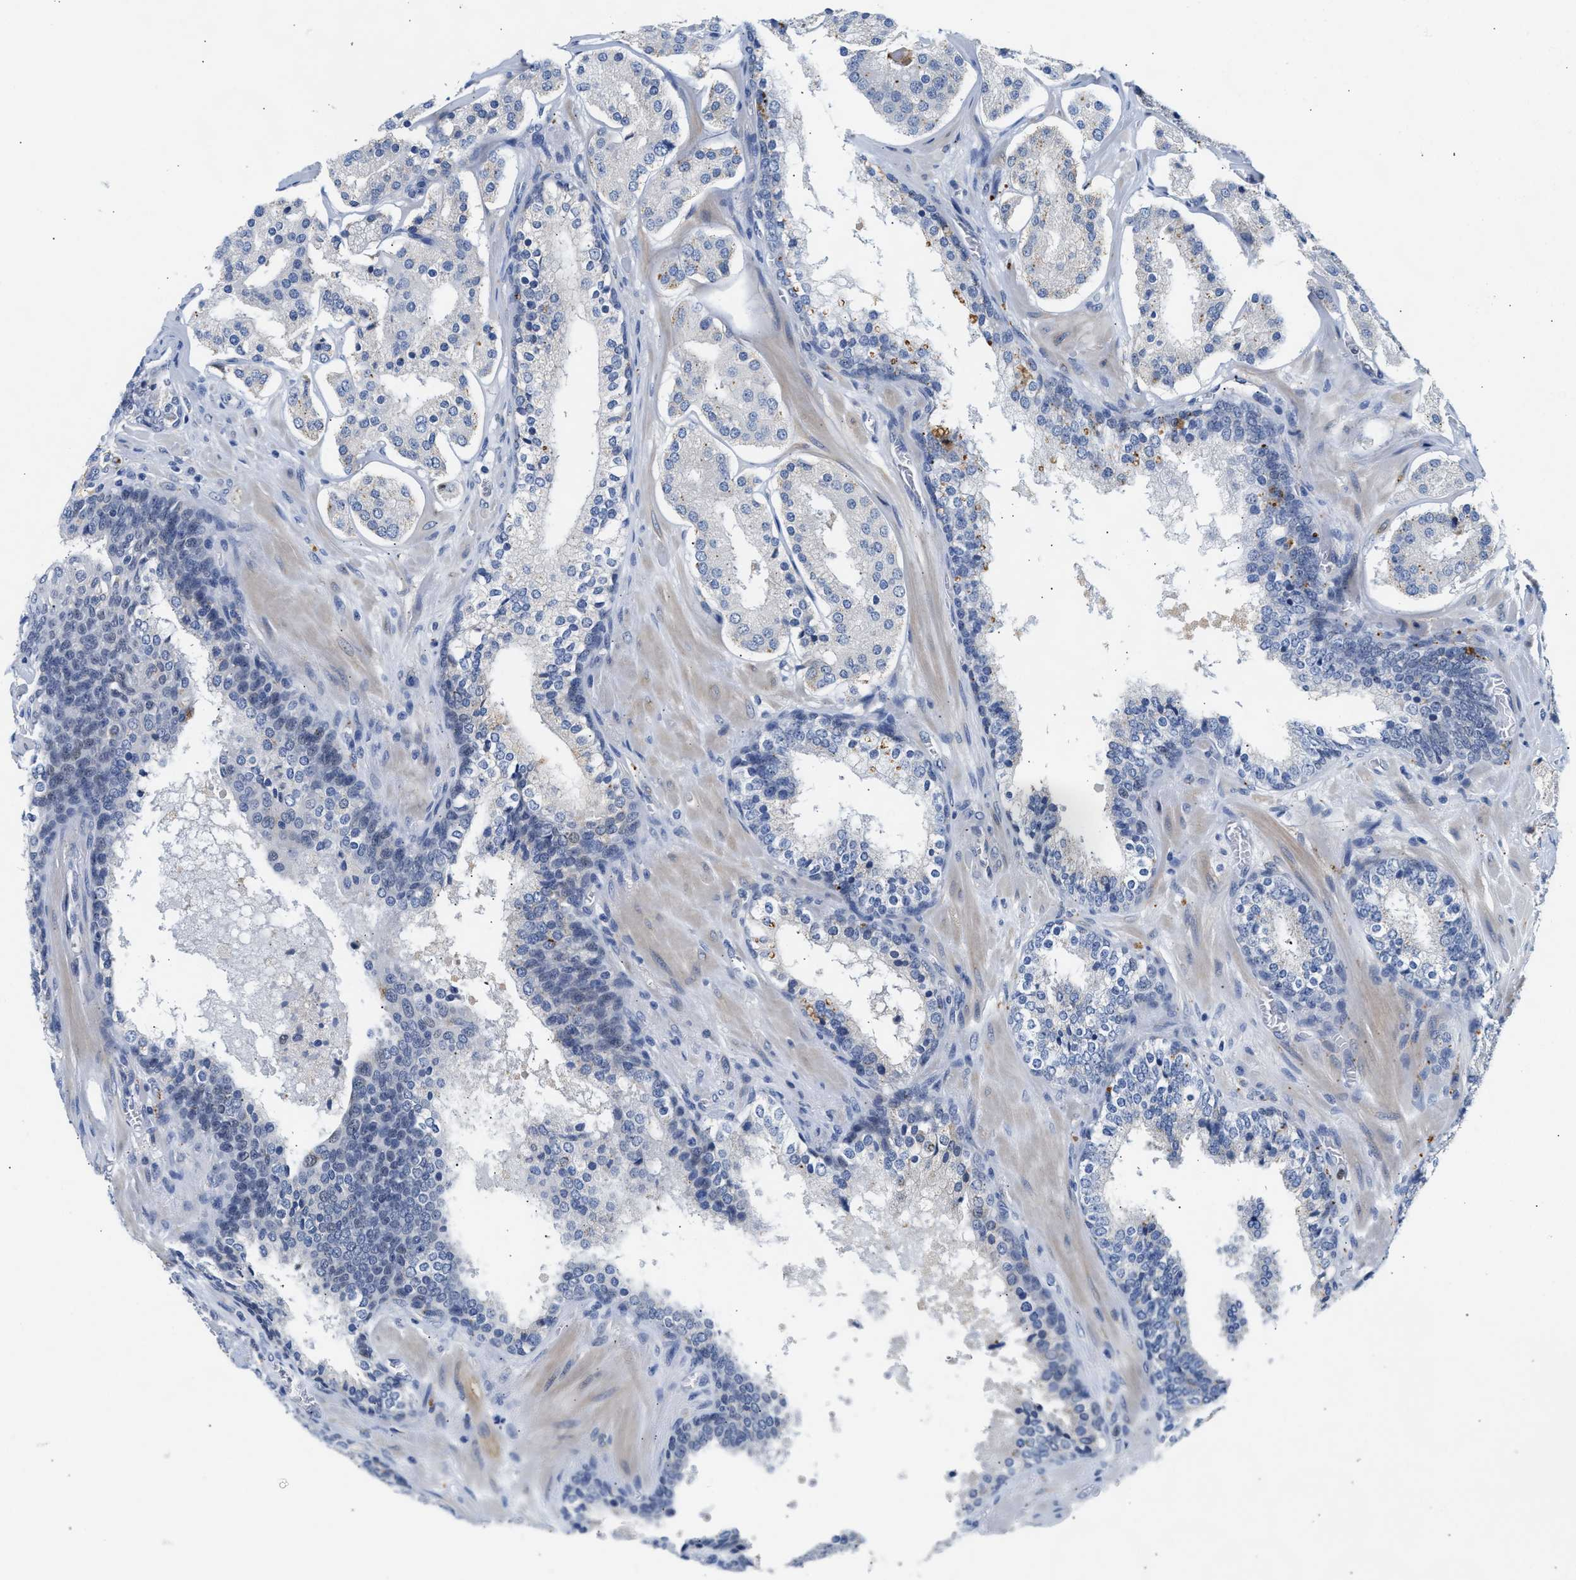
{"staining": {"intensity": "negative", "quantity": "none", "location": "none"}, "tissue": "prostate cancer", "cell_type": "Tumor cells", "image_type": "cancer", "snomed": [{"axis": "morphology", "description": "Adenocarcinoma, High grade"}, {"axis": "topography", "description": "Prostate"}], "caption": "Tumor cells are negative for brown protein staining in high-grade adenocarcinoma (prostate).", "gene": "PPM1L", "patient": {"sex": "male", "age": 60}}